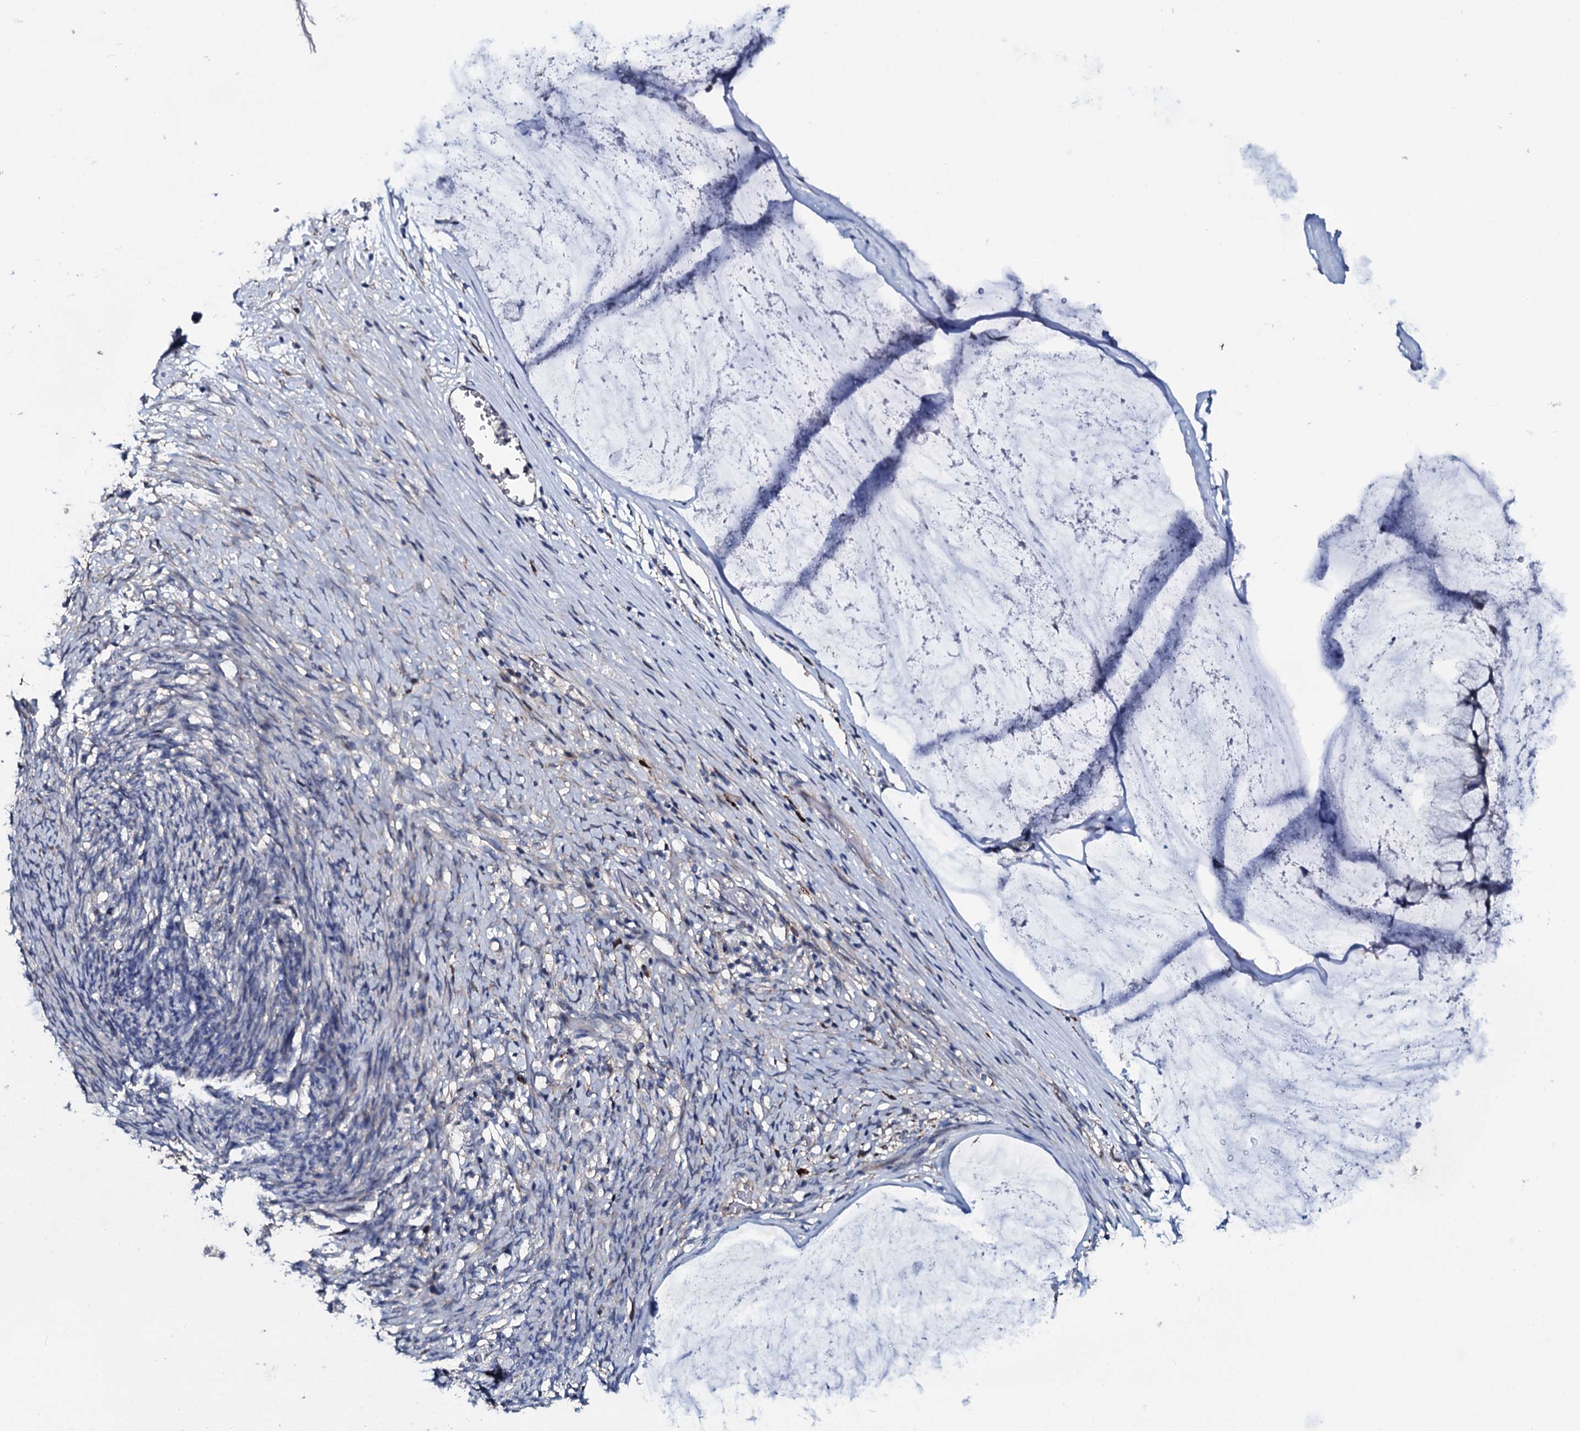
{"staining": {"intensity": "negative", "quantity": "none", "location": "none"}, "tissue": "ovarian cancer", "cell_type": "Tumor cells", "image_type": "cancer", "snomed": [{"axis": "morphology", "description": "Cystadenocarcinoma, mucinous, NOS"}, {"axis": "topography", "description": "Ovary"}], "caption": "This is an IHC micrograph of human mucinous cystadenocarcinoma (ovarian). There is no positivity in tumor cells.", "gene": "IL12B", "patient": {"sex": "female", "age": 42}}